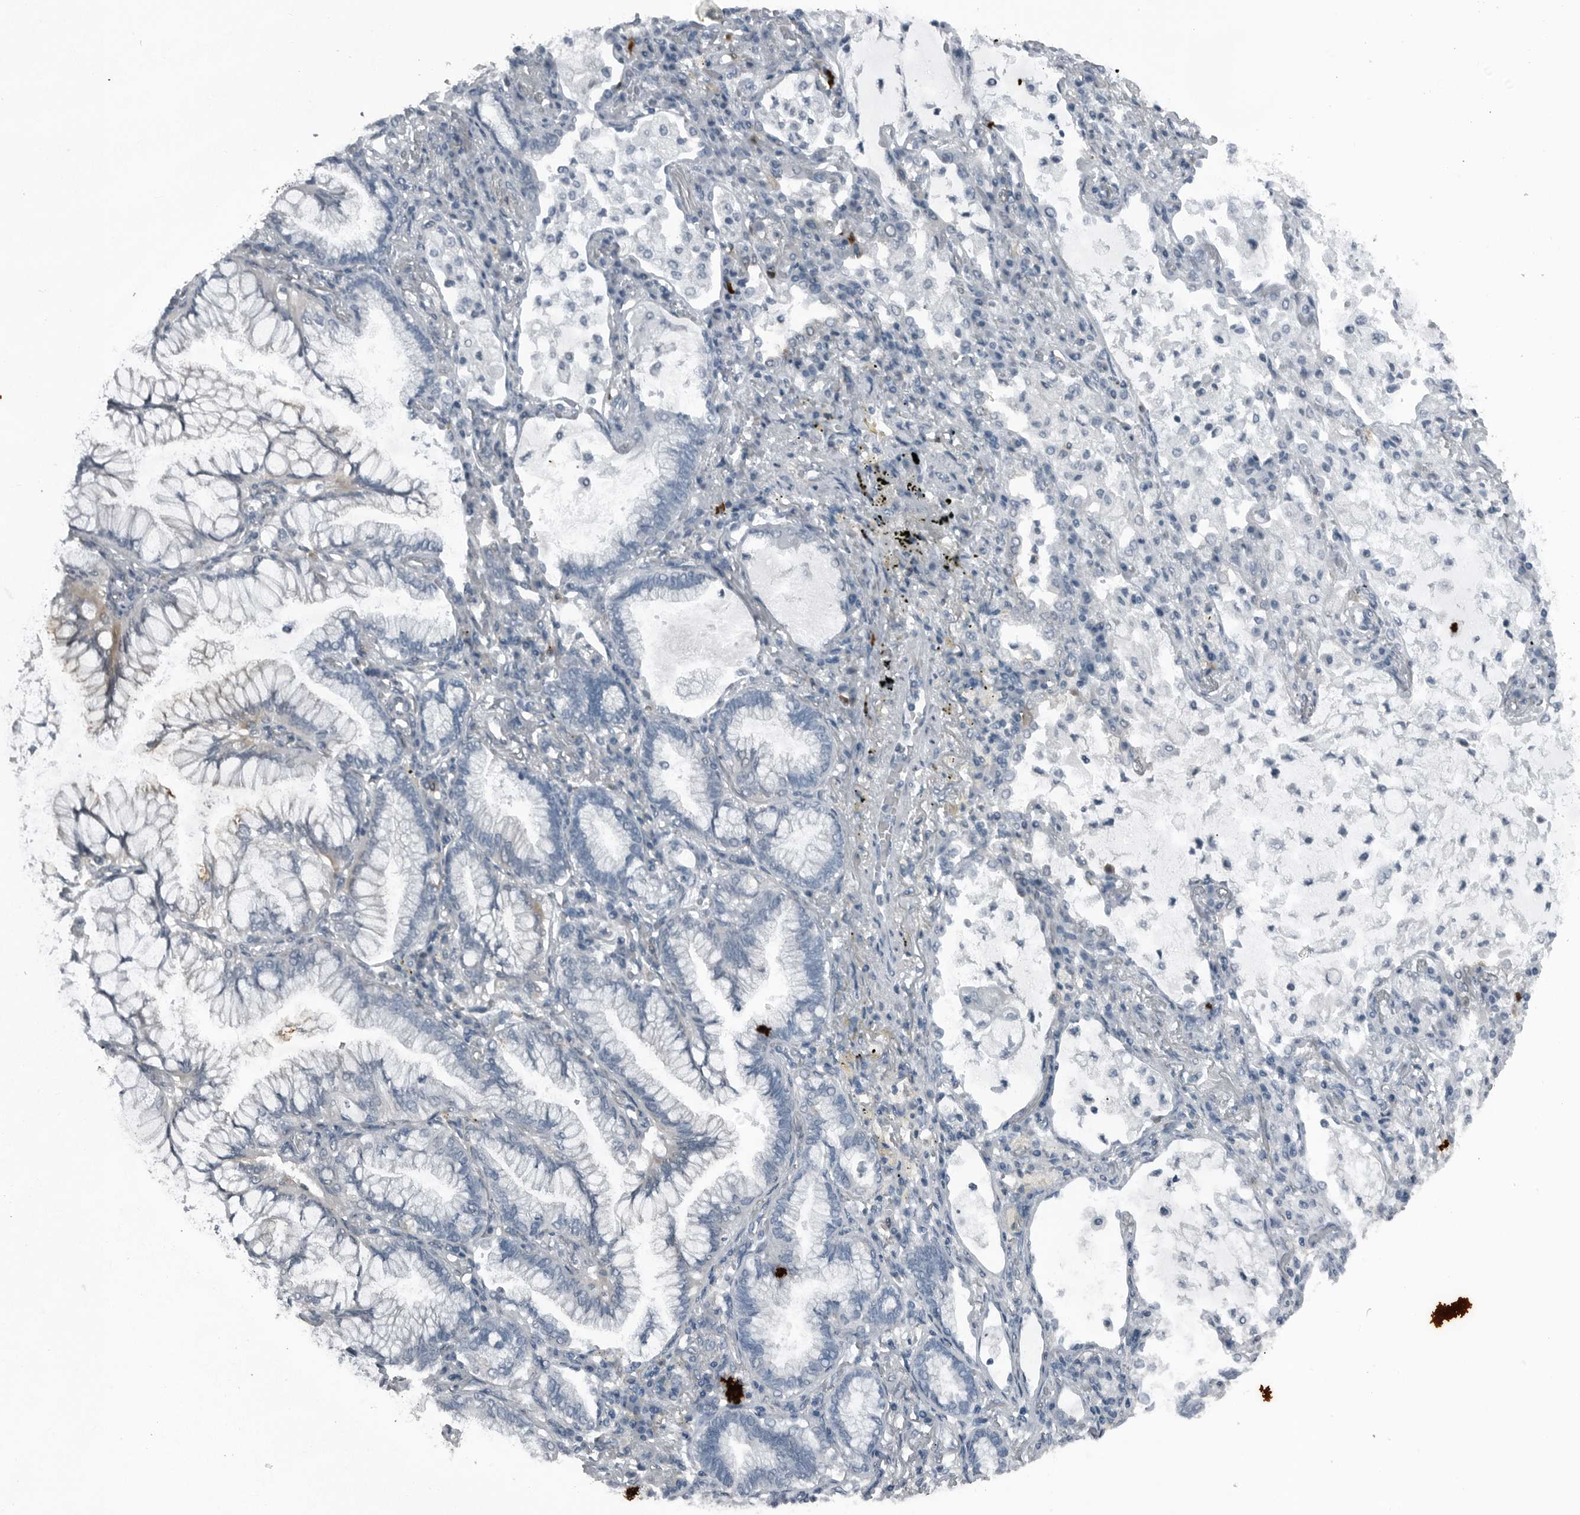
{"staining": {"intensity": "negative", "quantity": "none", "location": "none"}, "tissue": "lung cancer", "cell_type": "Tumor cells", "image_type": "cancer", "snomed": [{"axis": "morphology", "description": "Adenocarcinoma, NOS"}, {"axis": "topography", "description": "Lung"}], "caption": "Immunohistochemistry of adenocarcinoma (lung) reveals no expression in tumor cells.", "gene": "GAK", "patient": {"sex": "female", "age": 70}}